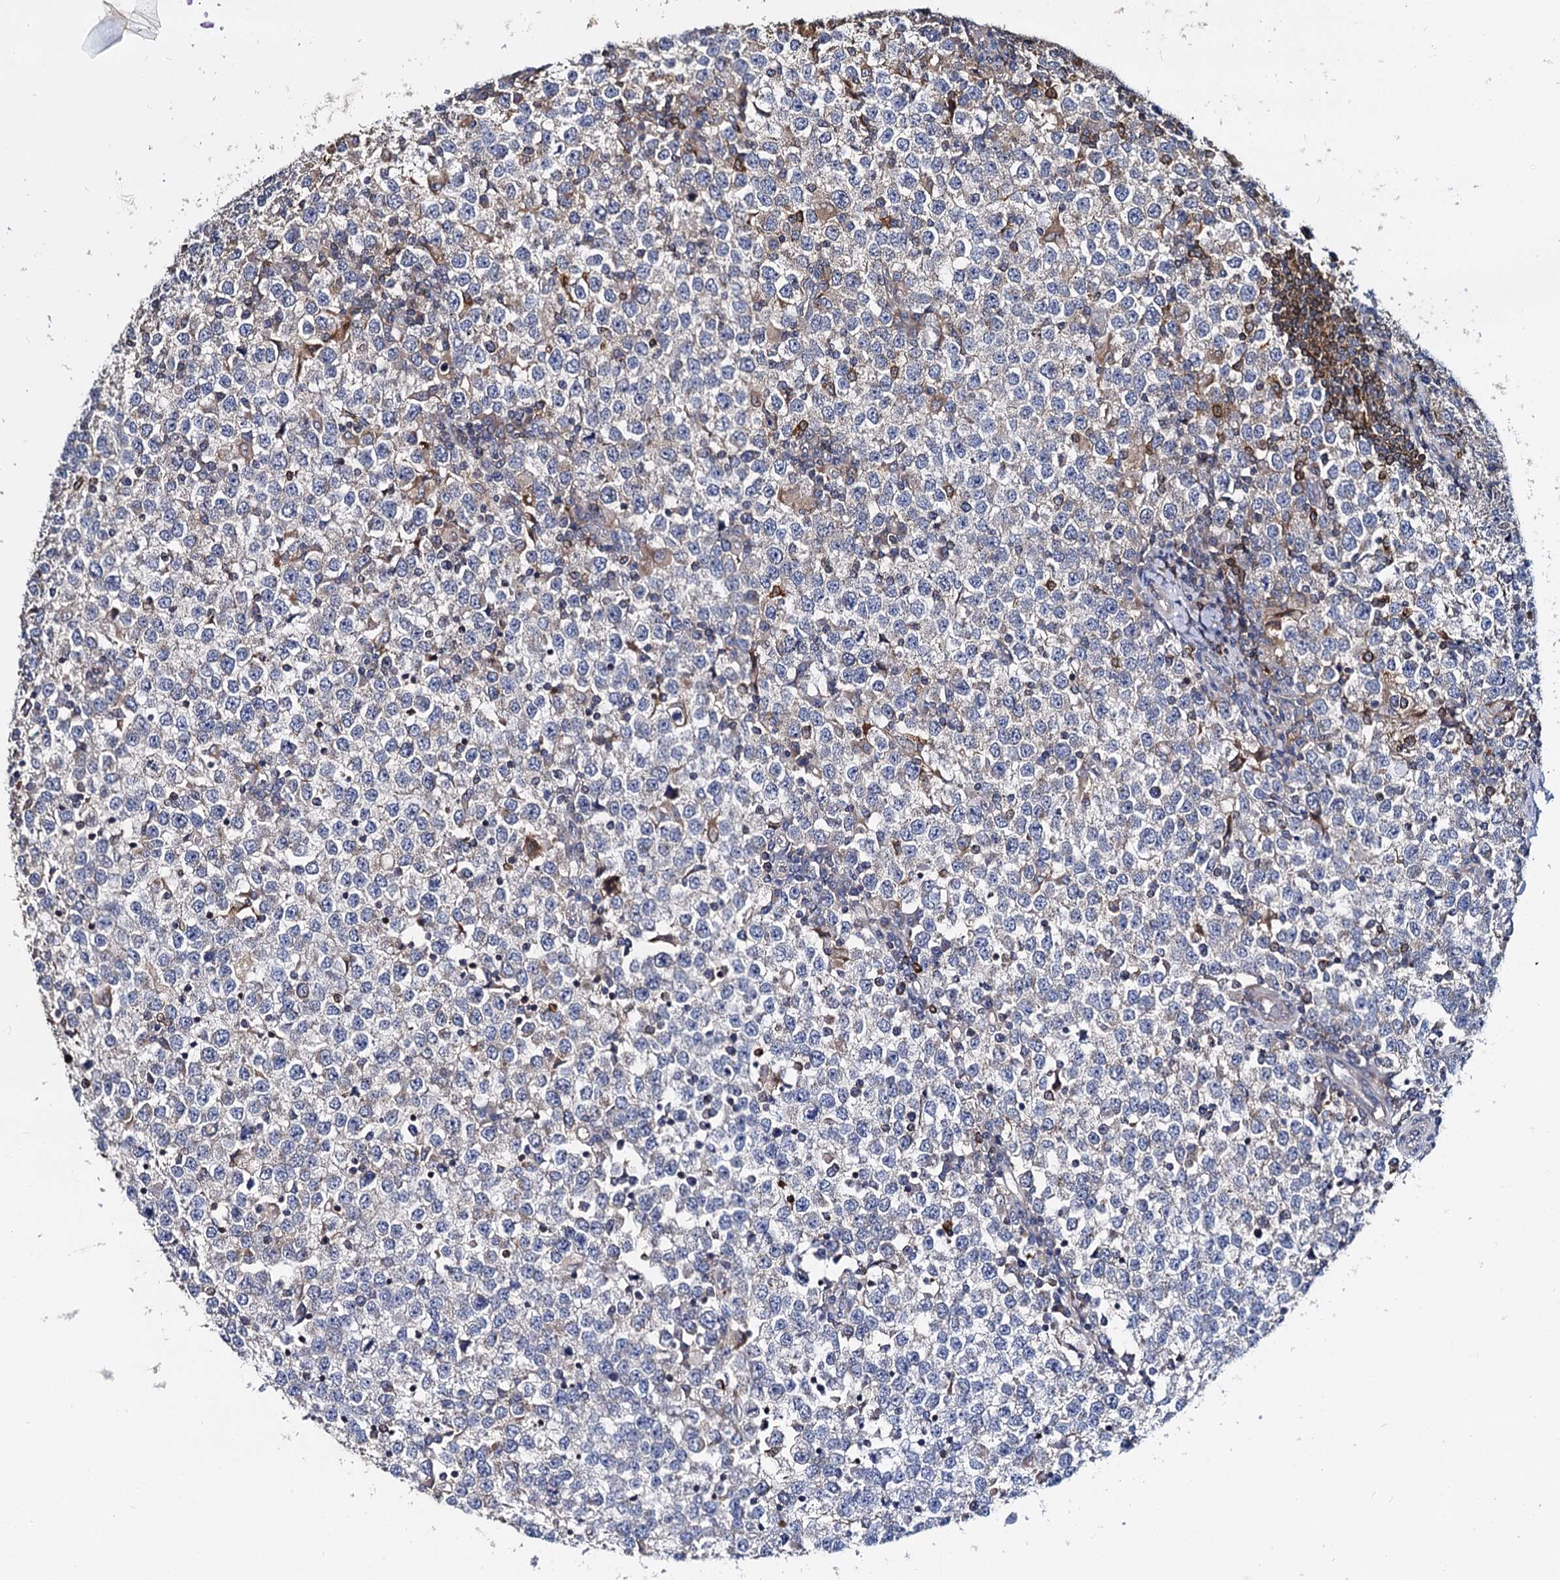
{"staining": {"intensity": "weak", "quantity": "<25%", "location": "cytoplasmic/membranous"}, "tissue": "testis cancer", "cell_type": "Tumor cells", "image_type": "cancer", "snomed": [{"axis": "morphology", "description": "Seminoma, NOS"}, {"axis": "topography", "description": "Testis"}], "caption": "A photomicrograph of human testis cancer is negative for staining in tumor cells.", "gene": "ANKRD13A", "patient": {"sex": "male", "age": 65}}